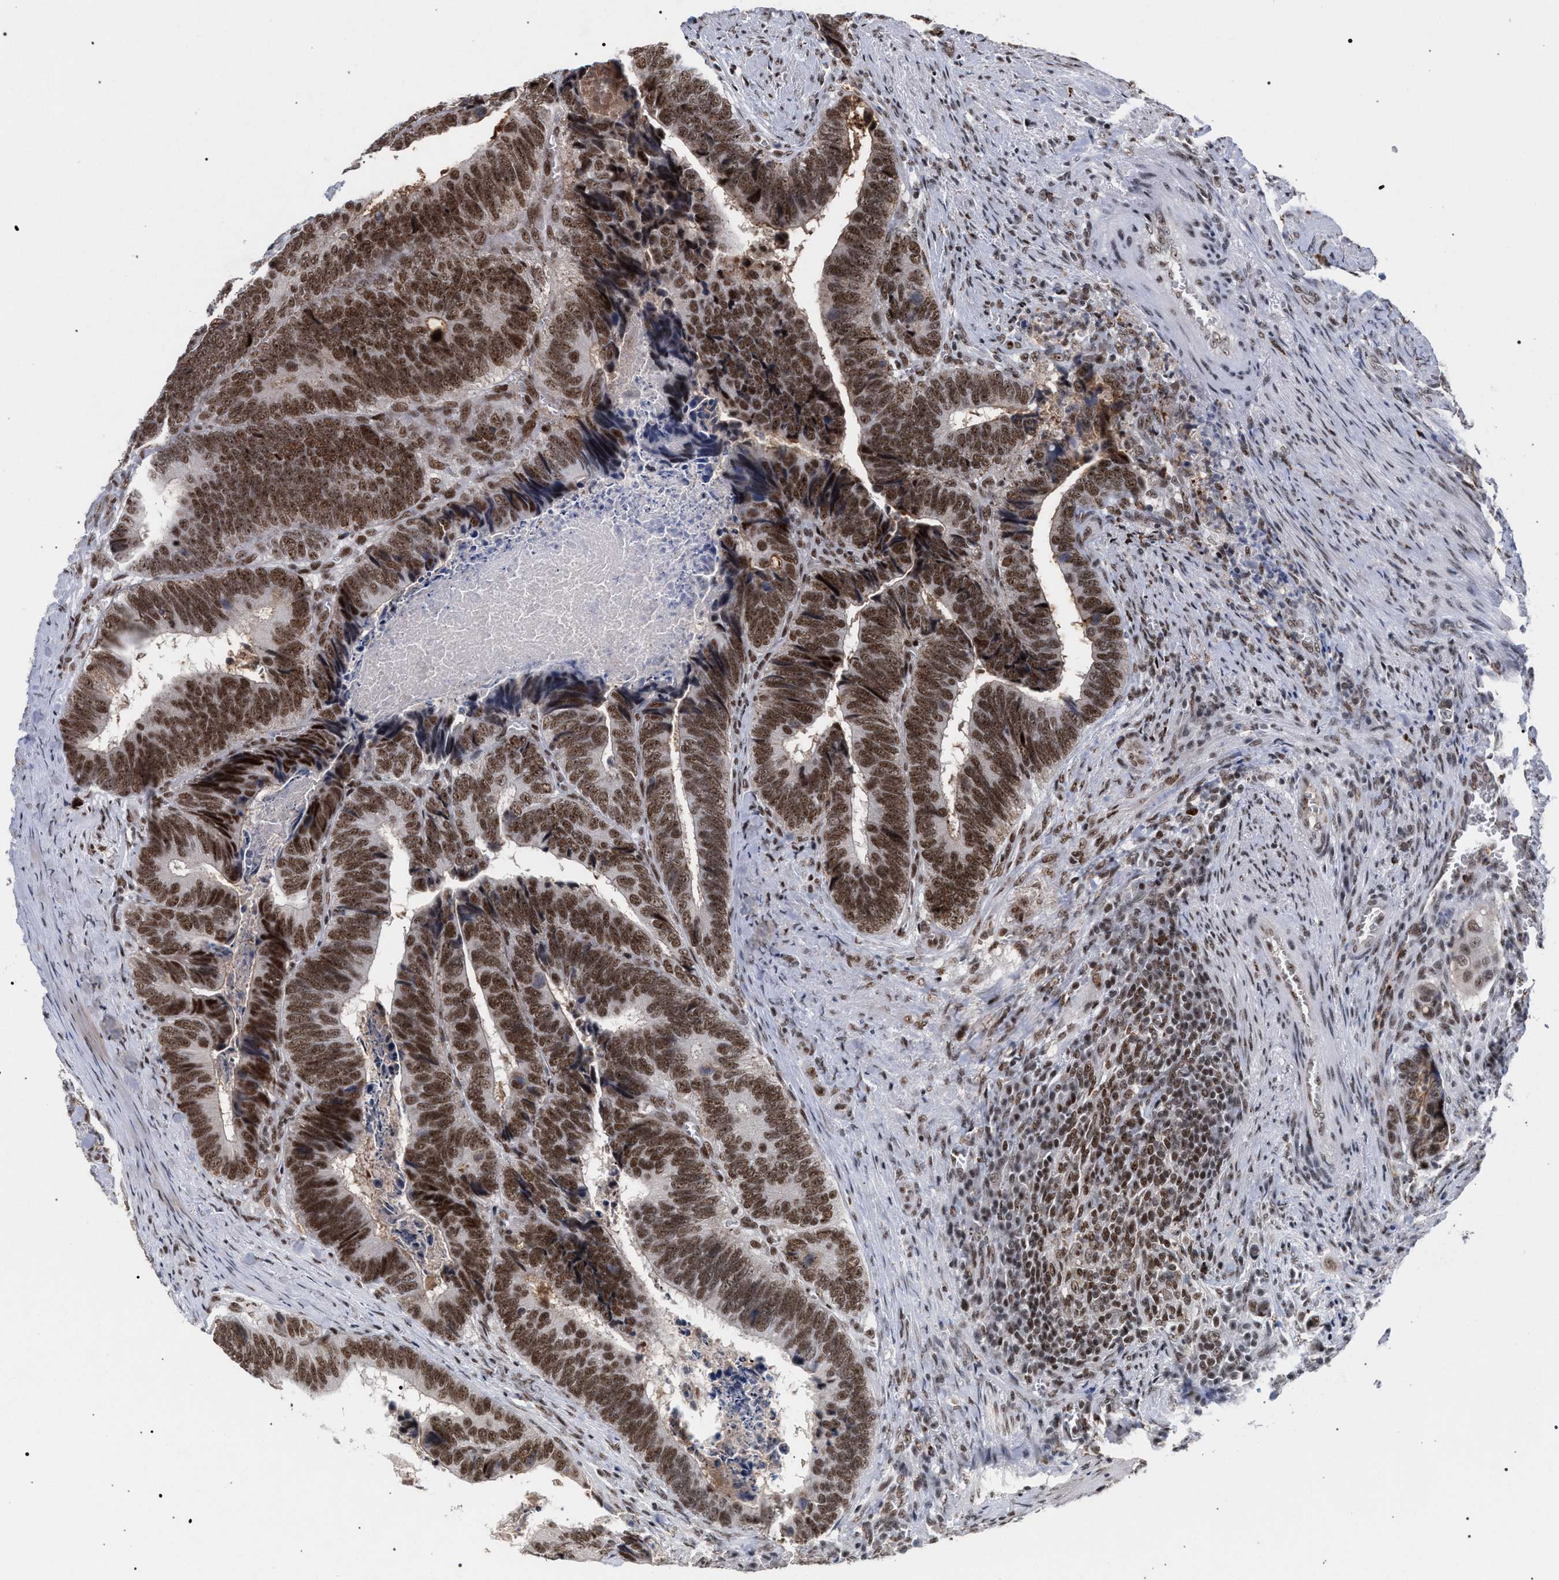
{"staining": {"intensity": "moderate", "quantity": ">75%", "location": "nuclear"}, "tissue": "colorectal cancer", "cell_type": "Tumor cells", "image_type": "cancer", "snomed": [{"axis": "morphology", "description": "Adenocarcinoma, NOS"}, {"axis": "topography", "description": "Colon"}], "caption": "A histopathology image of colorectal cancer (adenocarcinoma) stained for a protein demonstrates moderate nuclear brown staining in tumor cells. Ihc stains the protein in brown and the nuclei are stained blue.", "gene": "SCAF4", "patient": {"sex": "male", "age": 72}}